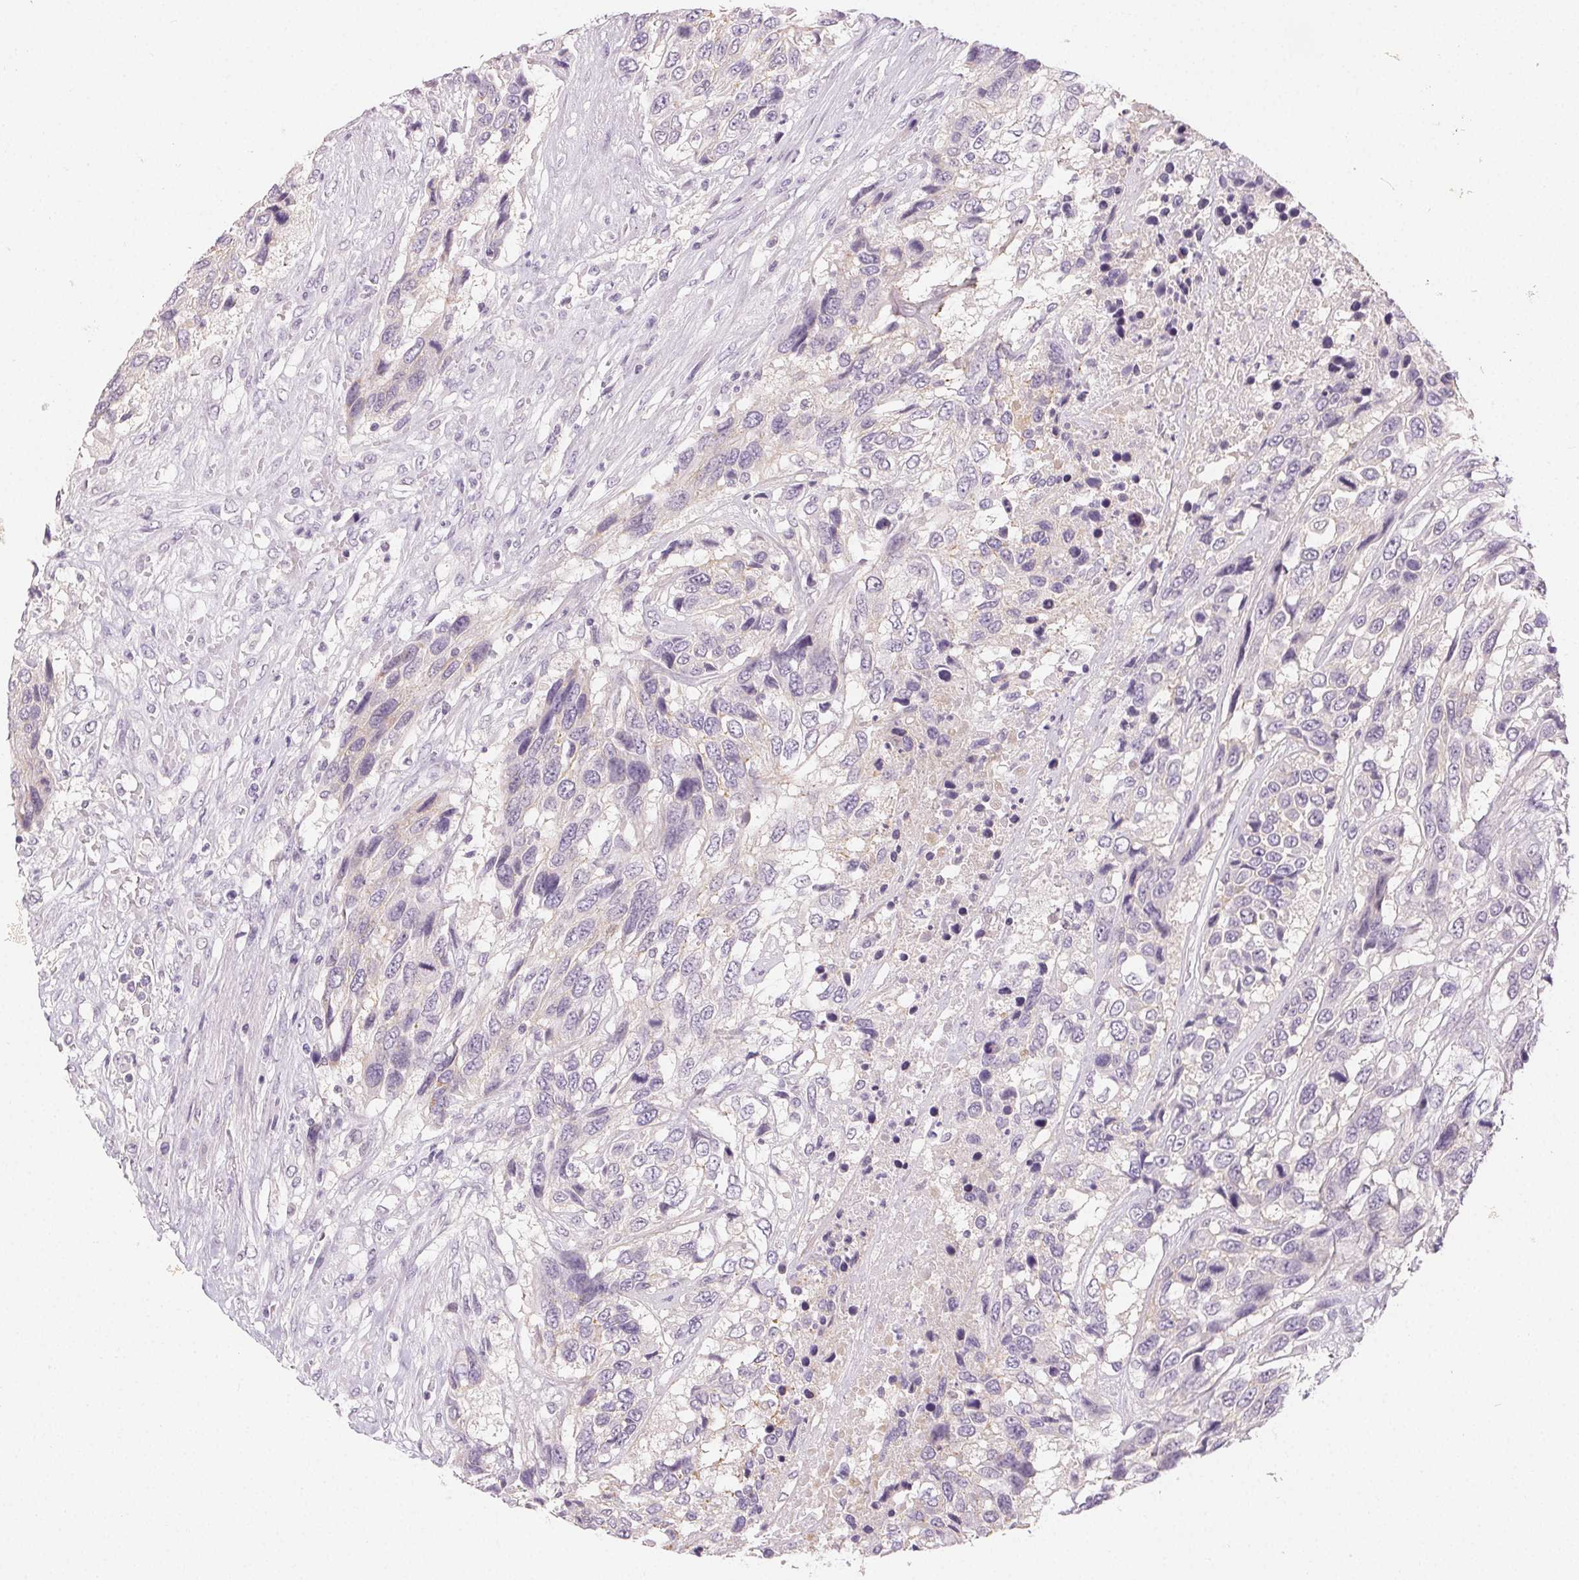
{"staining": {"intensity": "negative", "quantity": "none", "location": "none"}, "tissue": "urothelial cancer", "cell_type": "Tumor cells", "image_type": "cancer", "snomed": [{"axis": "morphology", "description": "Urothelial carcinoma, High grade"}, {"axis": "topography", "description": "Urinary bladder"}], "caption": "Immunohistochemical staining of urothelial cancer displays no significant expression in tumor cells.", "gene": "SFTPD", "patient": {"sex": "female", "age": 70}}